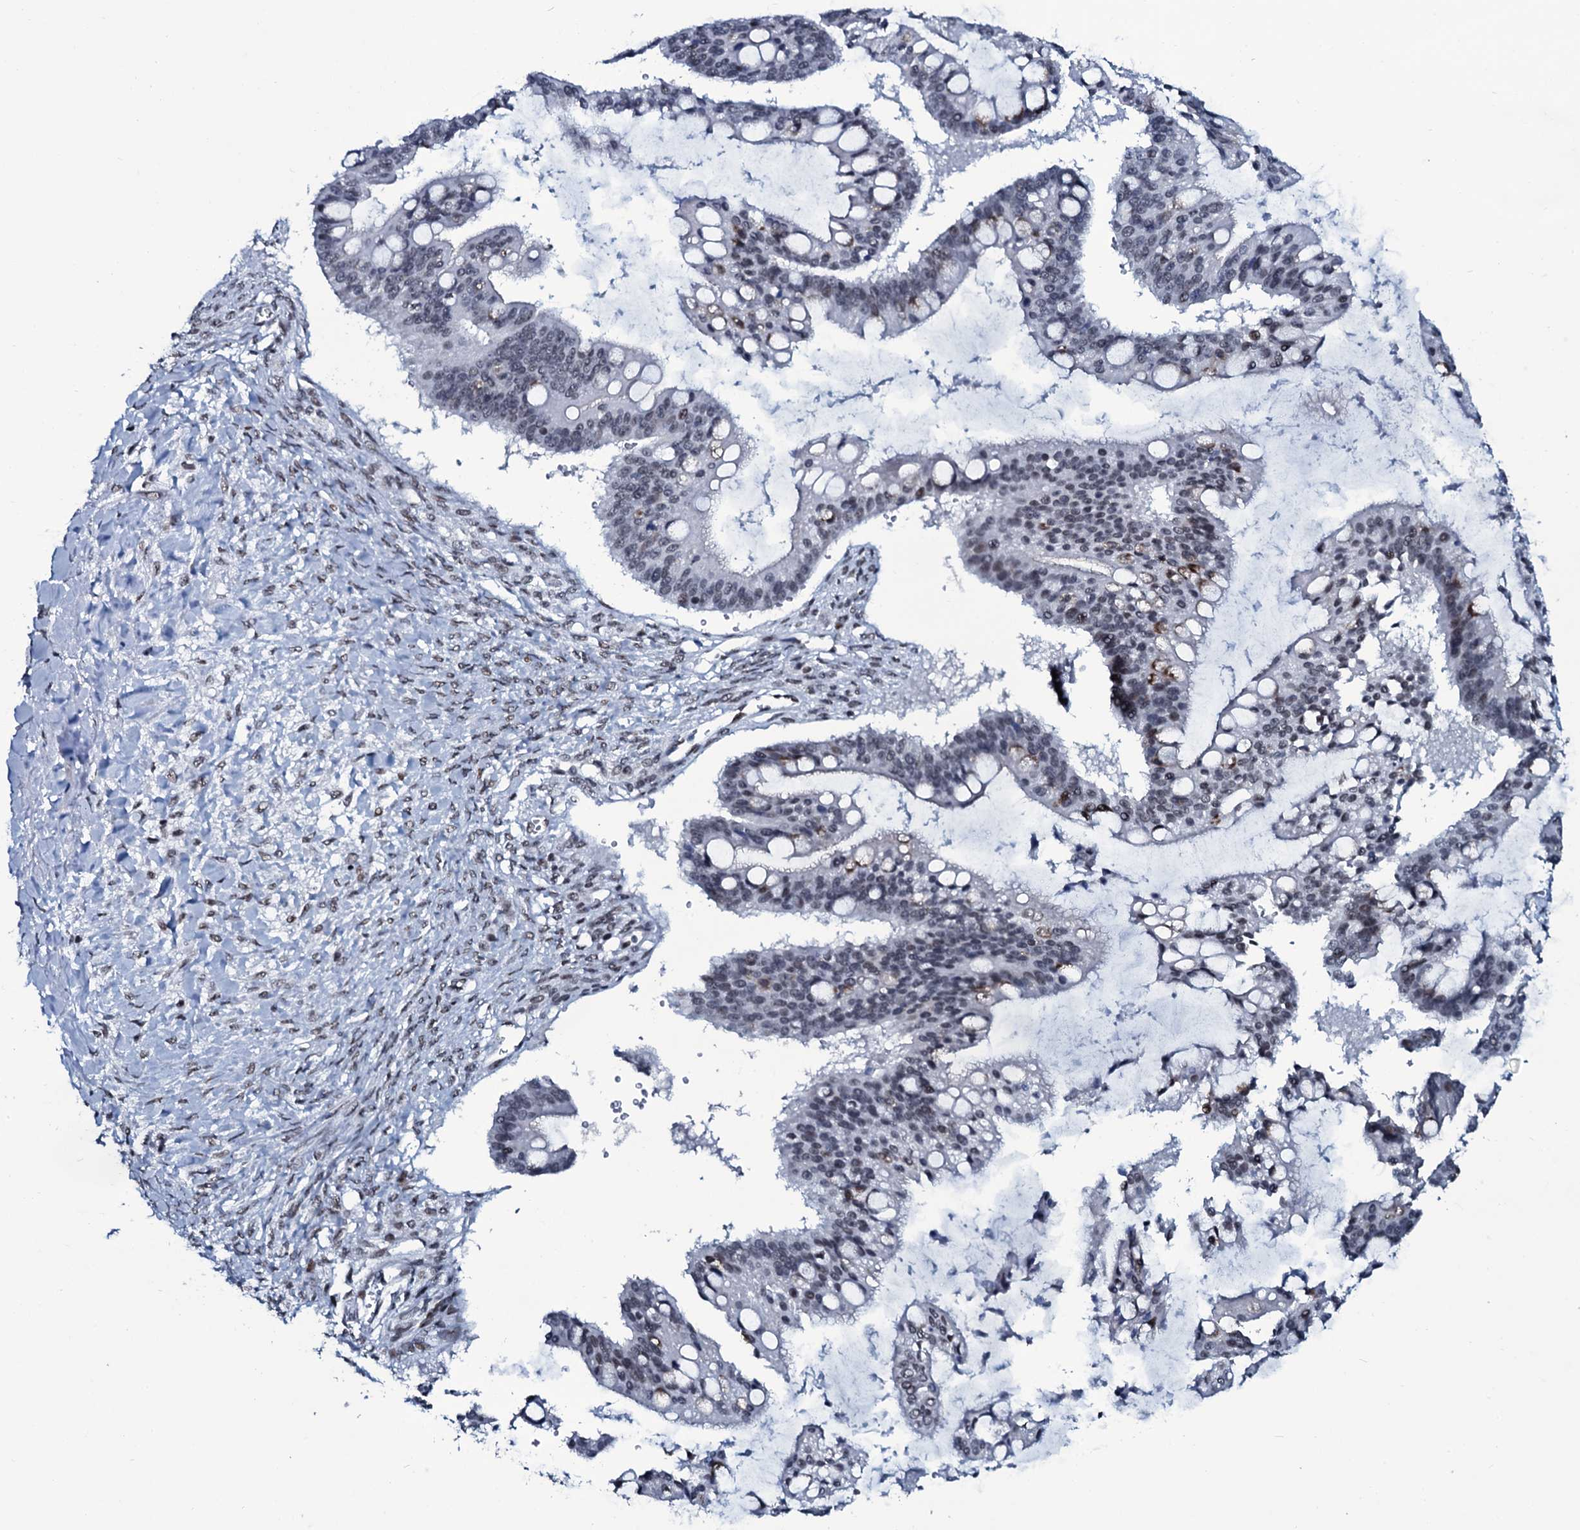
{"staining": {"intensity": "moderate", "quantity": "<25%", "location": "nuclear"}, "tissue": "ovarian cancer", "cell_type": "Tumor cells", "image_type": "cancer", "snomed": [{"axis": "morphology", "description": "Cystadenocarcinoma, mucinous, NOS"}, {"axis": "topography", "description": "Ovary"}], "caption": "Ovarian cancer stained with a protein marker displays moderate staining in tumor cells.", "gene": "ZMIZ2", "patient": {"sex": "female", "age": 73}}